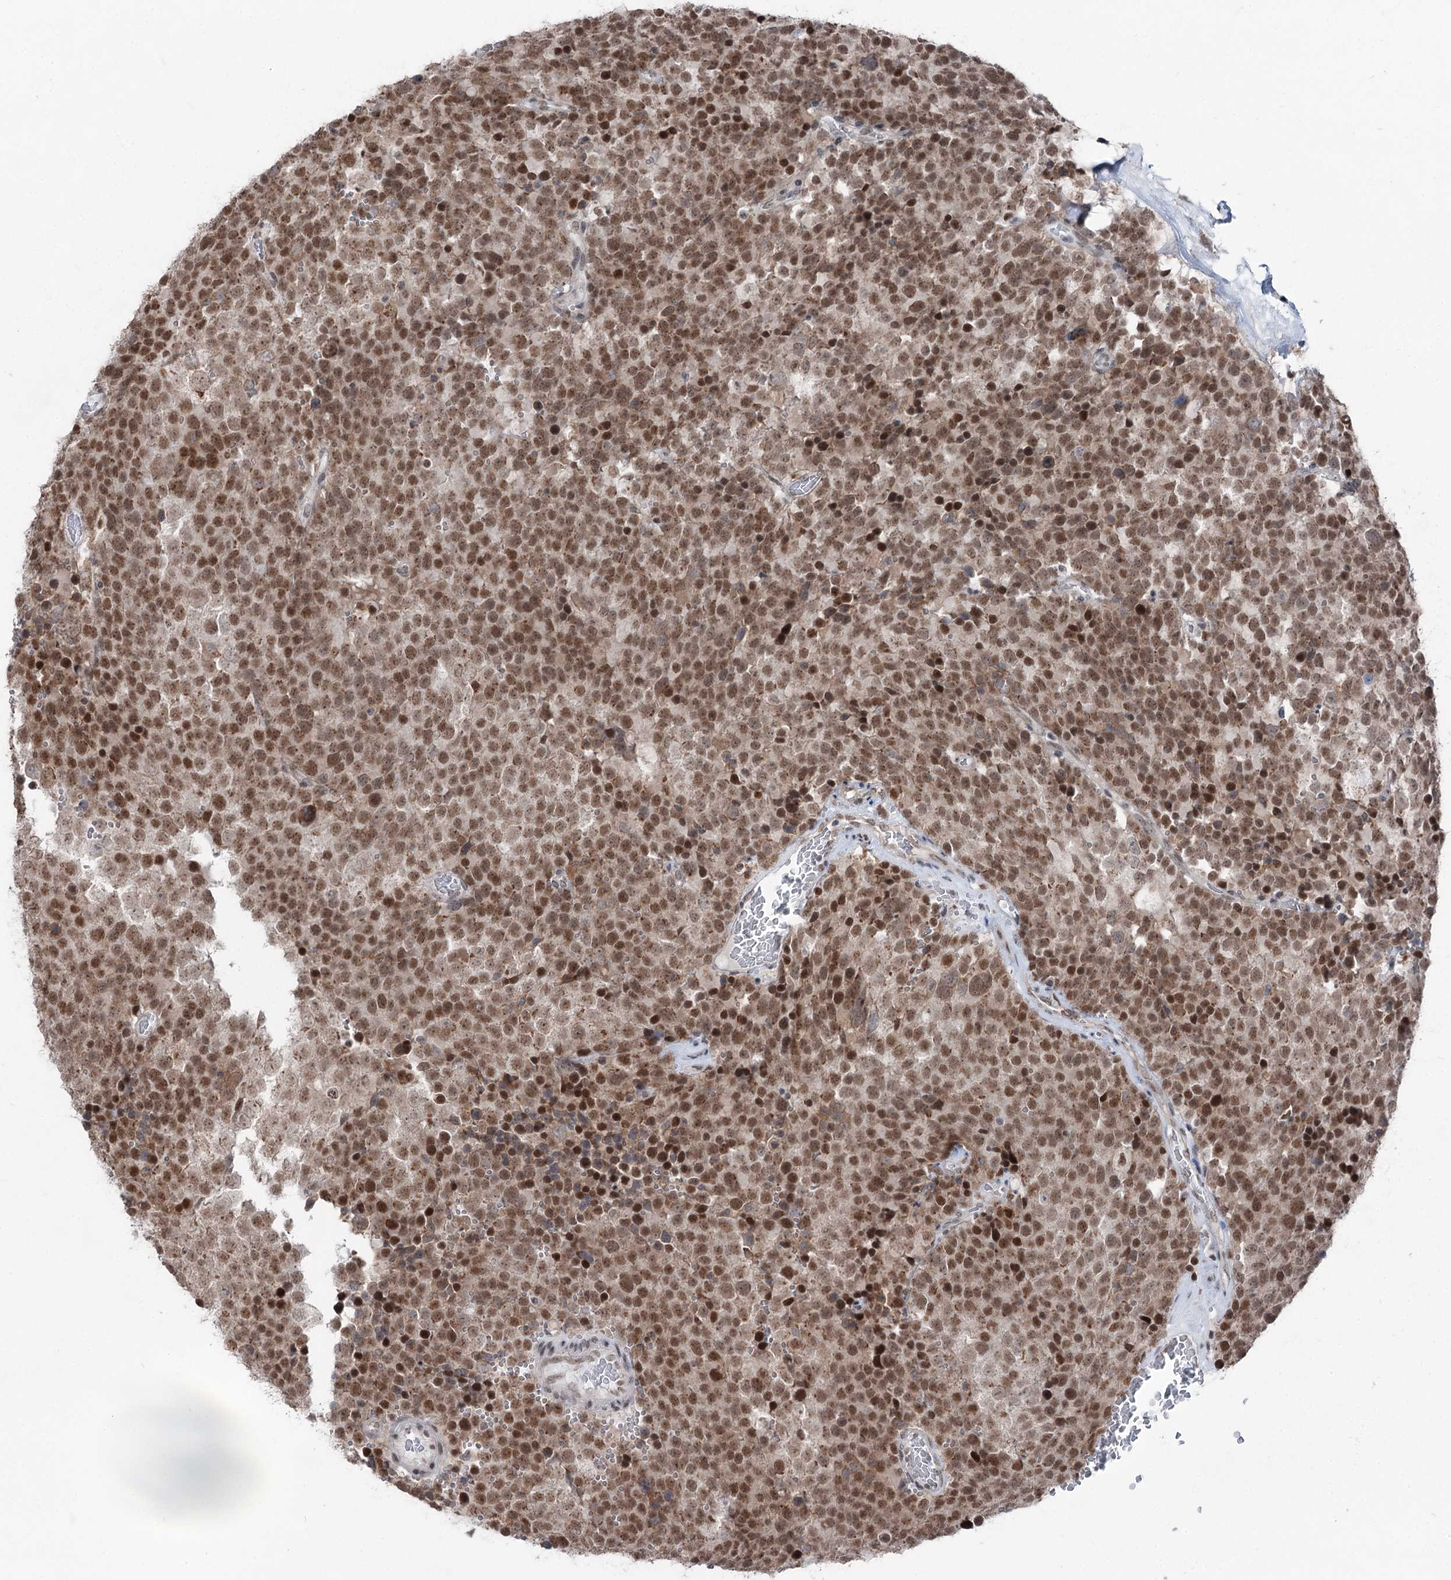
{"staining": {"intensity": "moderate", "quantity": ">75%", "location": "nuclear"}, "tissue": "testis cancer", "cell_type": "Tumor cells", "image_type": "cancer", "snomed": [{"axis": "morphology", "description": "Seminoma, NOS"}, {"axis": "topography", "description": "Testis"}], "caption": "This micrograph demonstrates immunohistochemistry staining of human seminoma (testis), with medium moderate nuclear expression in about >75% of tumor cells.", "gene": "ZCCHC8", "patient": {"sex": "male", "age": 71}}